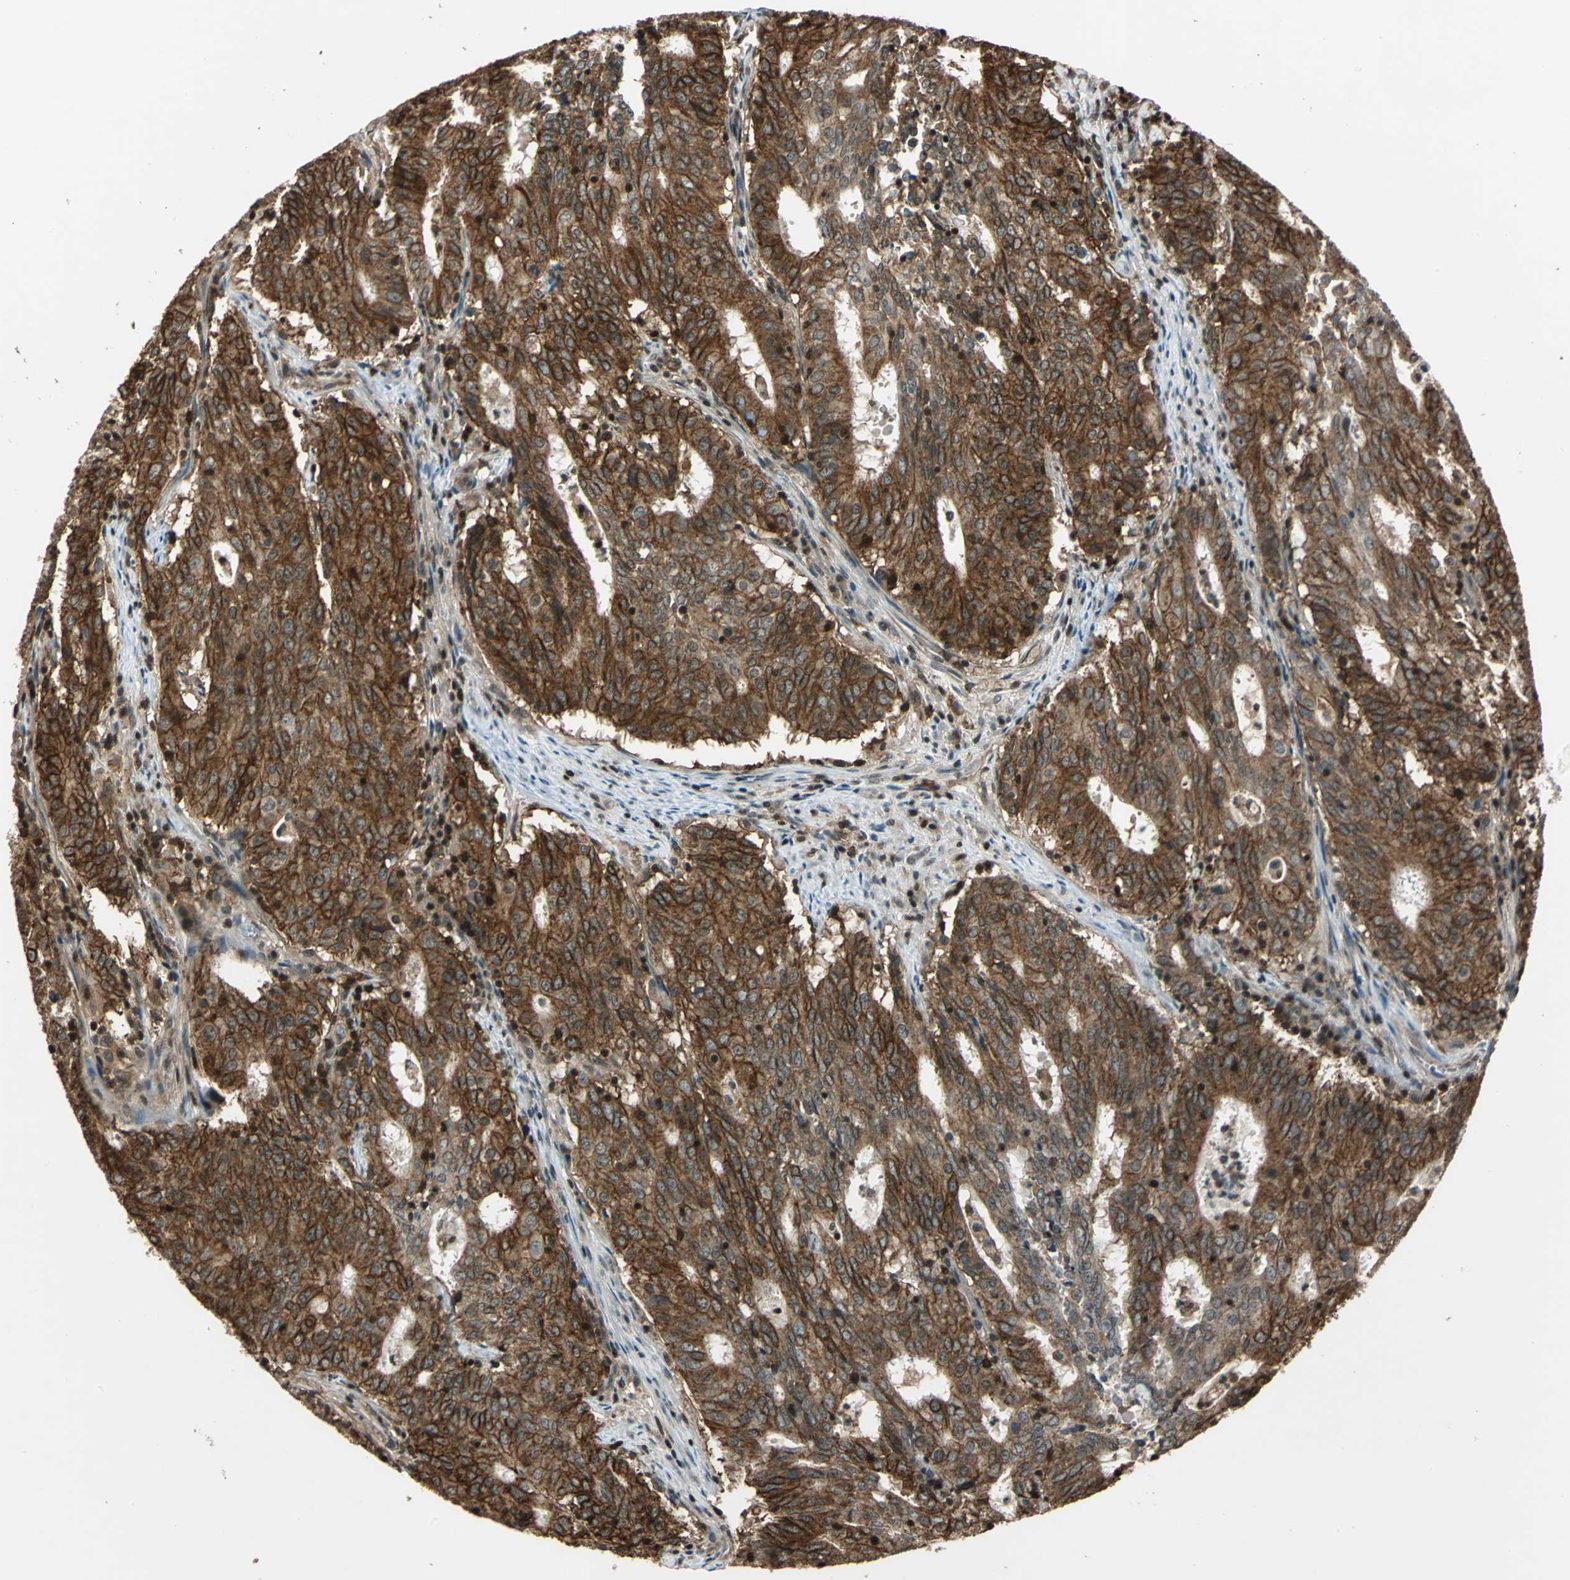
{"staining": {"intensity": "moderate", "quantity": ">75%", "location": "cytoplasmic/membranous,nuclear"}, "tissue": "cervical cancer", "cell_type": "Tumor cells", "image_type": "cancer", "snomed": [{"axis": "morphology", "description": "Adenocarcinoma, NOS"}, {"axis": "topography", "description": "Cervix"}], "caption": "A brown stain labels moderate cytoplasmic/membranous and nuclear expression of a protein in human cervical adenocarcinoma tumor cells. Using DAB (3,3'-diaminobenzidine) (brown) and hematoxylin (blue) stains, captured at high magnification using brightfield microscopy.", "gene": "NR2C2", "patient": {"sex": "female", "age": 44}}